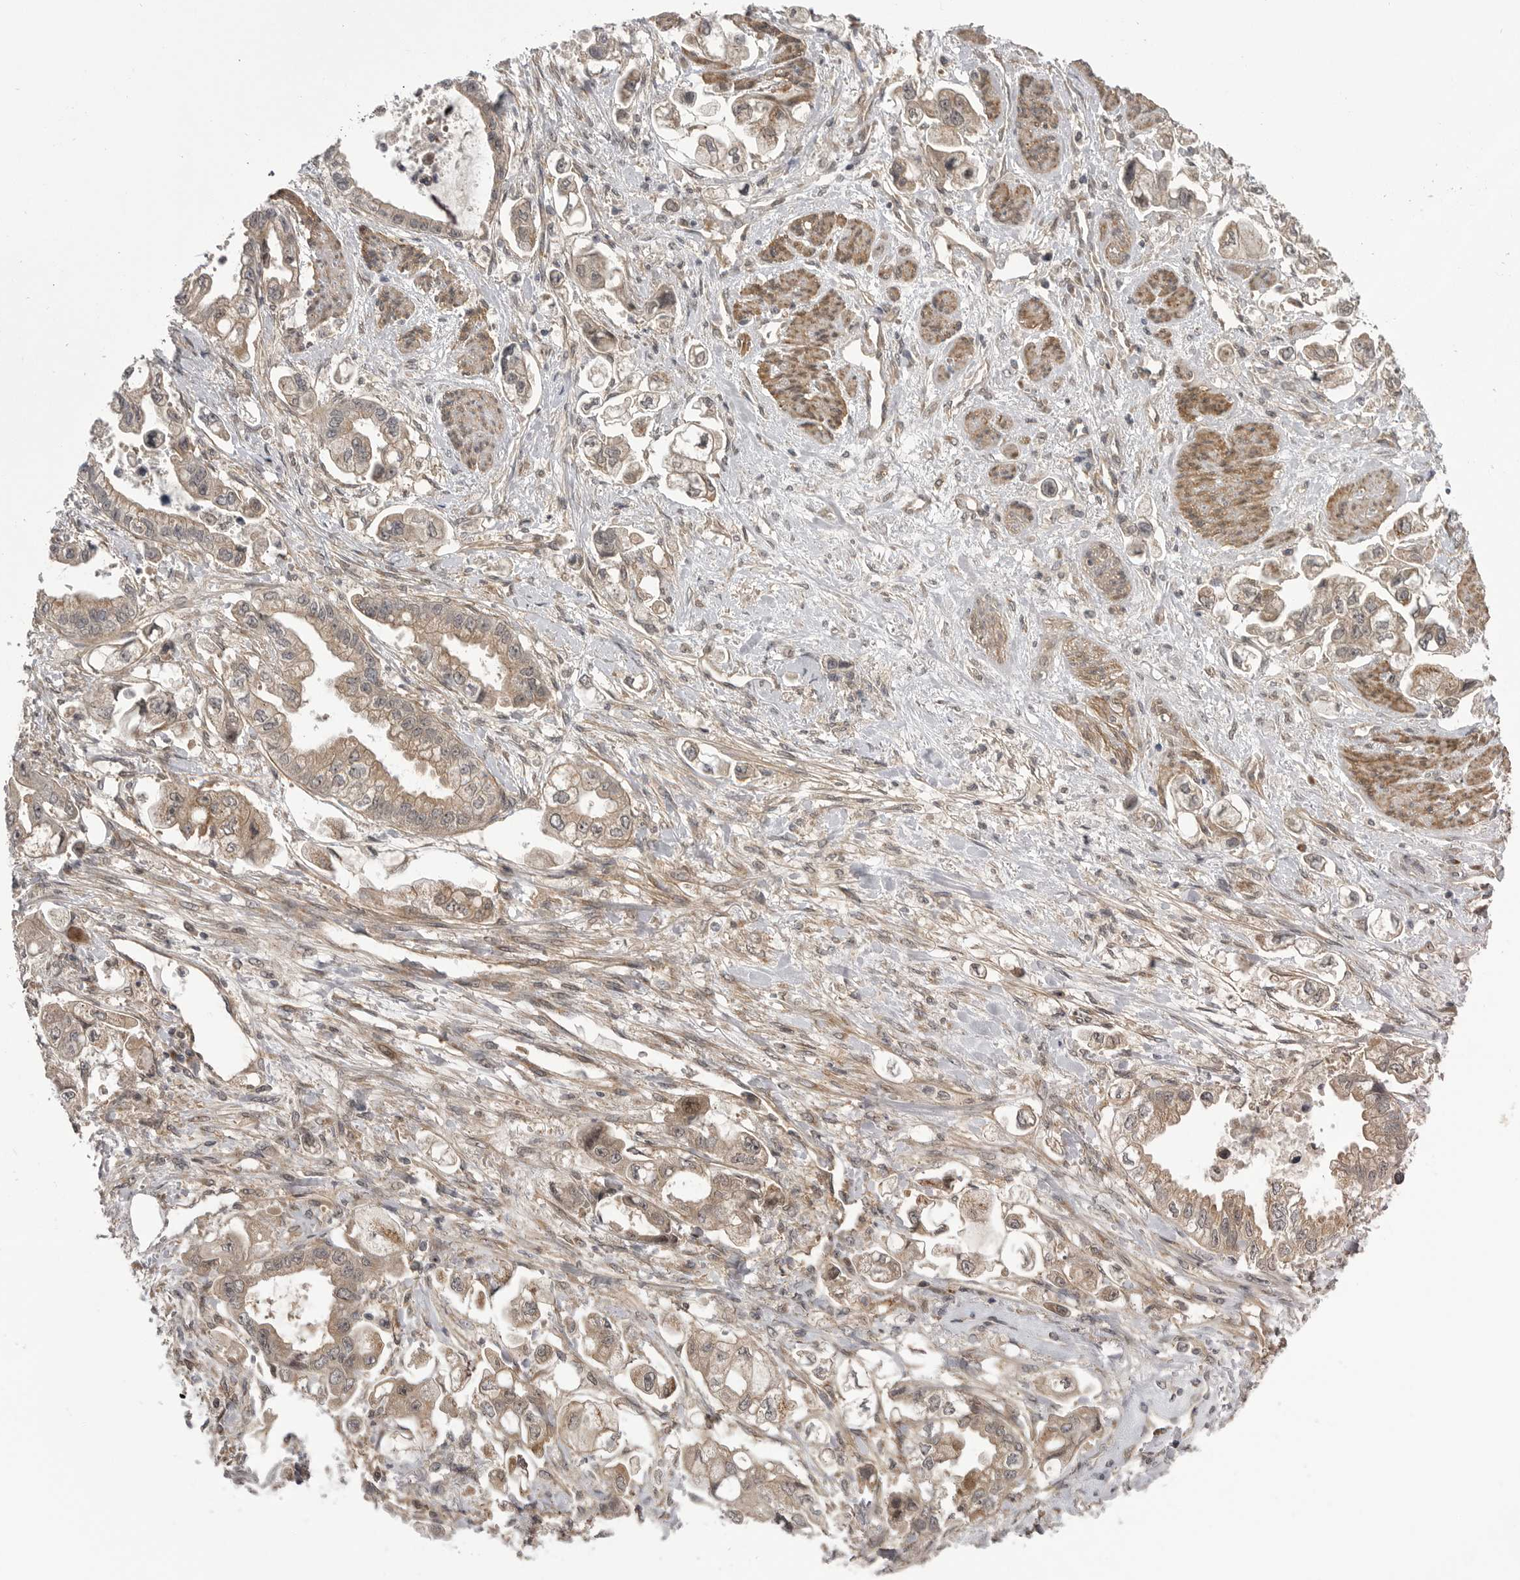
{"staining": {"intensity": "moderate", "quantity": ">75%", "location": "cytoplasmic/membranous"}, "tissue": "stomach cancer", "cell_type": "Tumor cells", "image_type": "cancer", "snomed": [{"axis": "morphology", "description": "Adenocarcinoma, NOS"}, {"axis": "topography", "description": "Stomach"}], "caption": "Moderate cytoplasmic/membranous protein expression is present in approximately >75% of tumor cells in stomach adenocarcinoma.", "gene": "PDCL", "patient": {"sex": "male", "age": 62}}